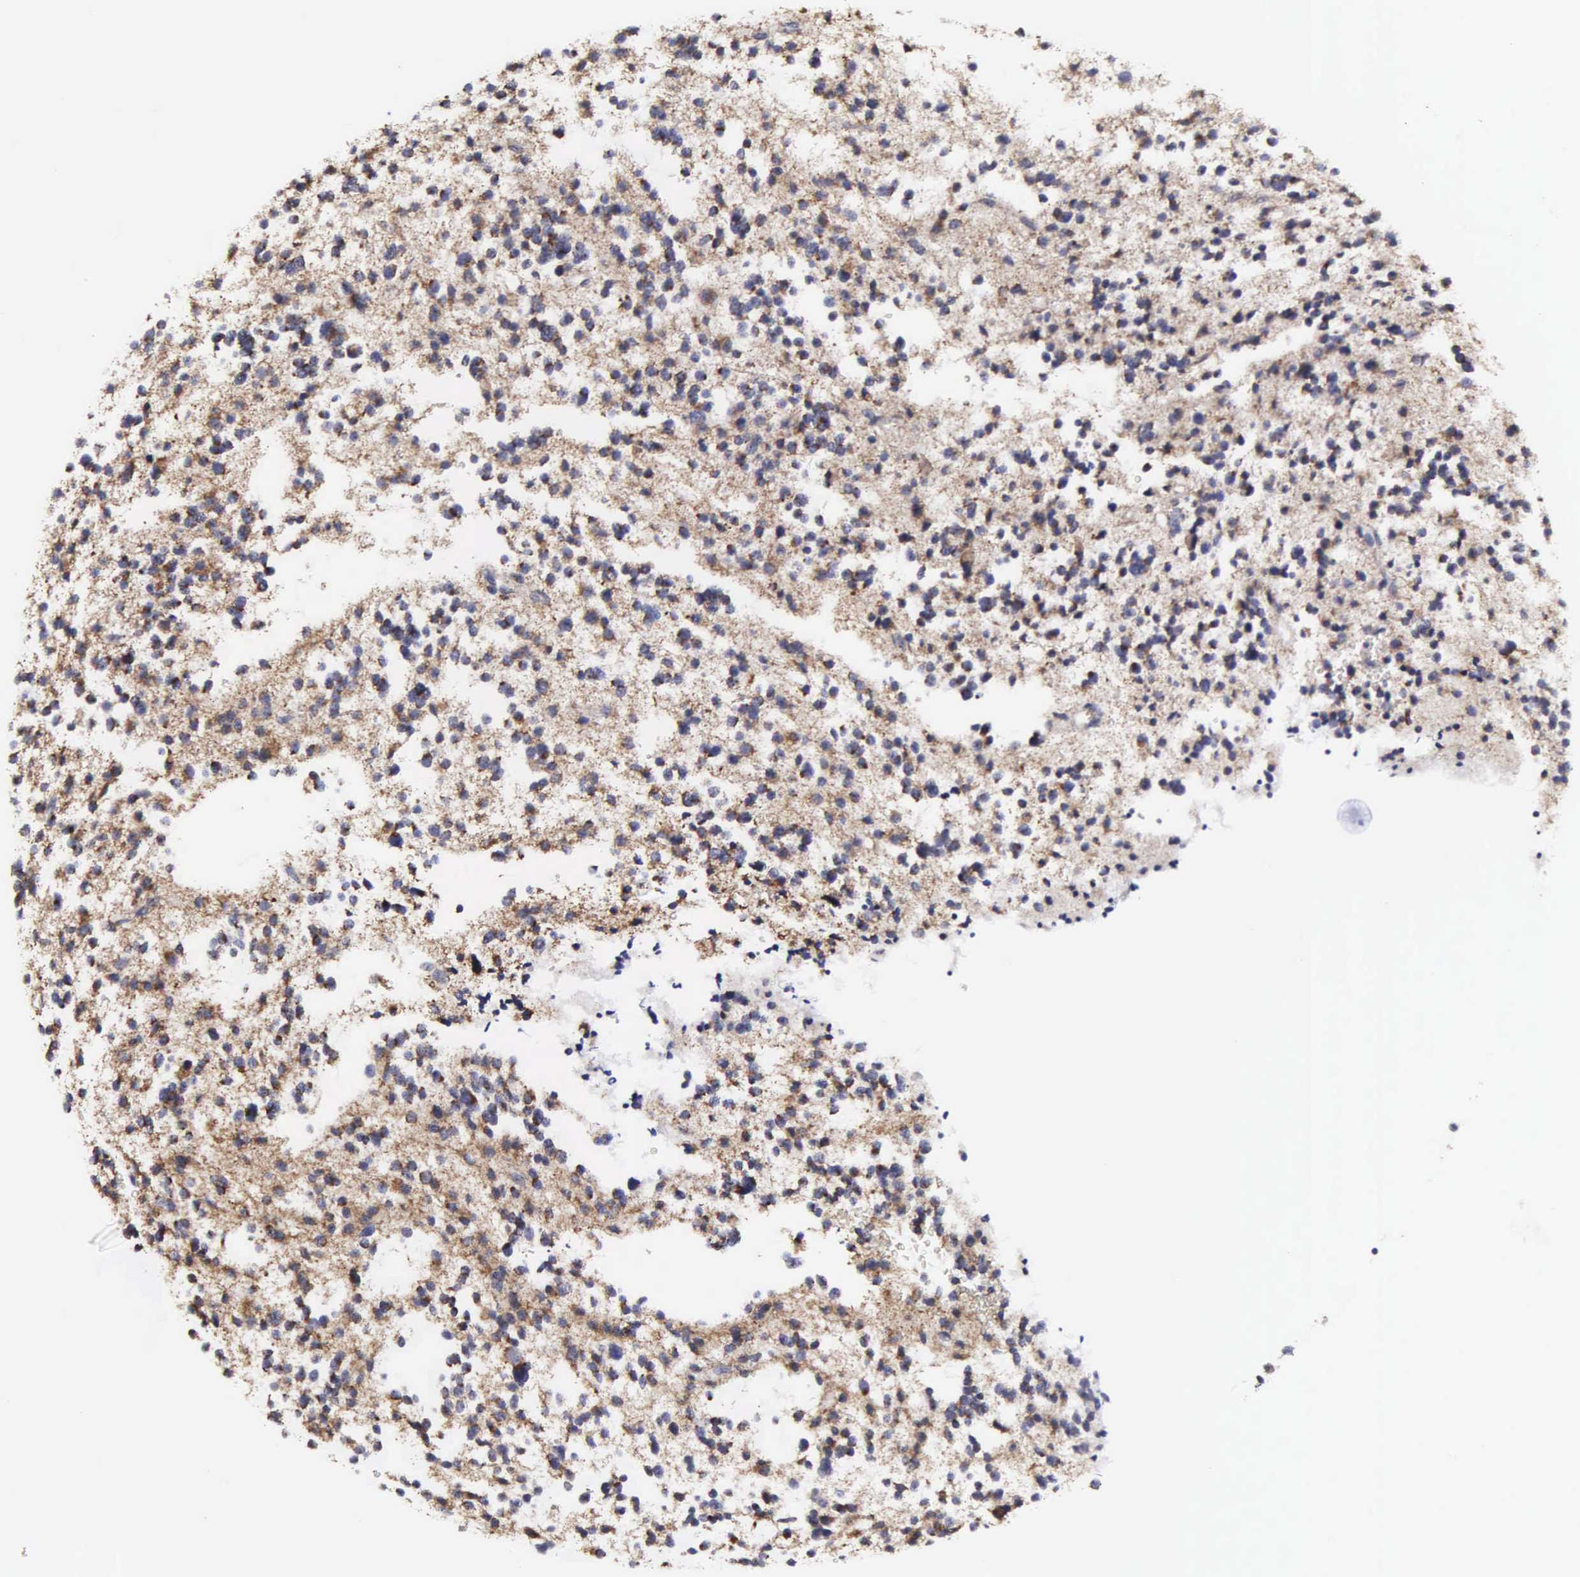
{"staining": {"intensity": "weak", "quantity": "25%-75%", "location": "cytoplasmic/membranous"}, "tissue": "glioma", "cell_type": "Tumor cells", "image_type": "cancer", "snomed": [{"axis": "morphology", "description": "Glioma, malignant, Low grade"}, {"axis": "topography", "description": "Brain"}], "caption": "Immunohistochemistry (DAB (3,3'-diaminobenzidine)) staining of malignant low-grade glioma reveals weak cytoplasmic/membranous protein positivity in approximately 25%-75% of tumor cells.", "gene": "PSMA3", "patient": {"sex": "female", "age": 36}}